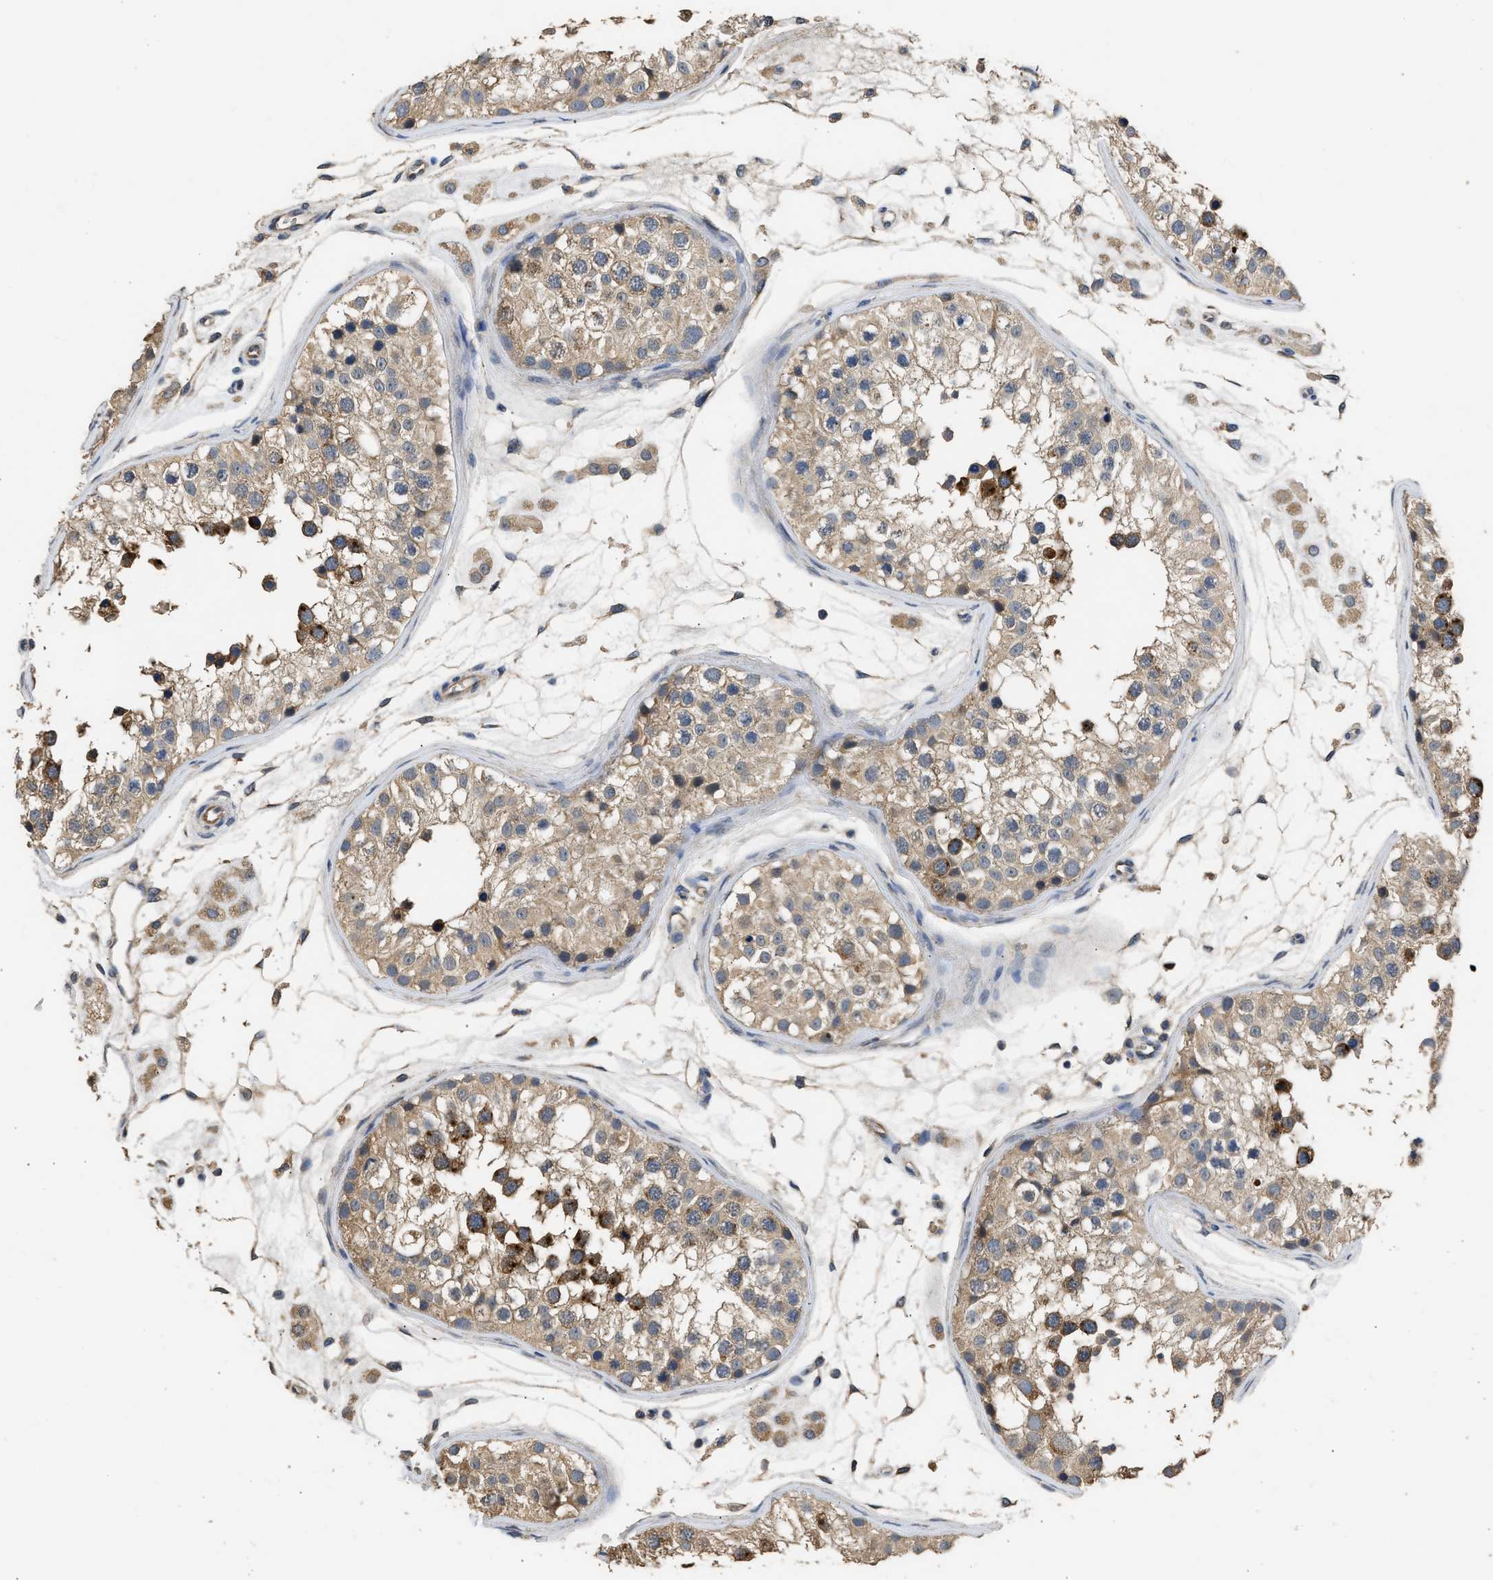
{"staining": {"intensity": "moderate", "quantity": ">75%", "location": "cytoplasmic/membranous"}, "tissue": "testis", "cell_type": "Cells in seminiferous ducts", "image_type": "normal", "snomed": [{"axis": "morphology", "description": "Normal tissue, NOS"}, {"axis": "morphology", "description": "Adenocarcinoma, metastatic, NOS"}, {"axis": "topography", "description": "Testis"}], "caption": "Testis stained for a protein reveals moderate cytoplasmic/membranous positivity in cells in seminiferous ducts.", "gene": "SPINT2", "patient": {"sex": "male", "age": 26}}